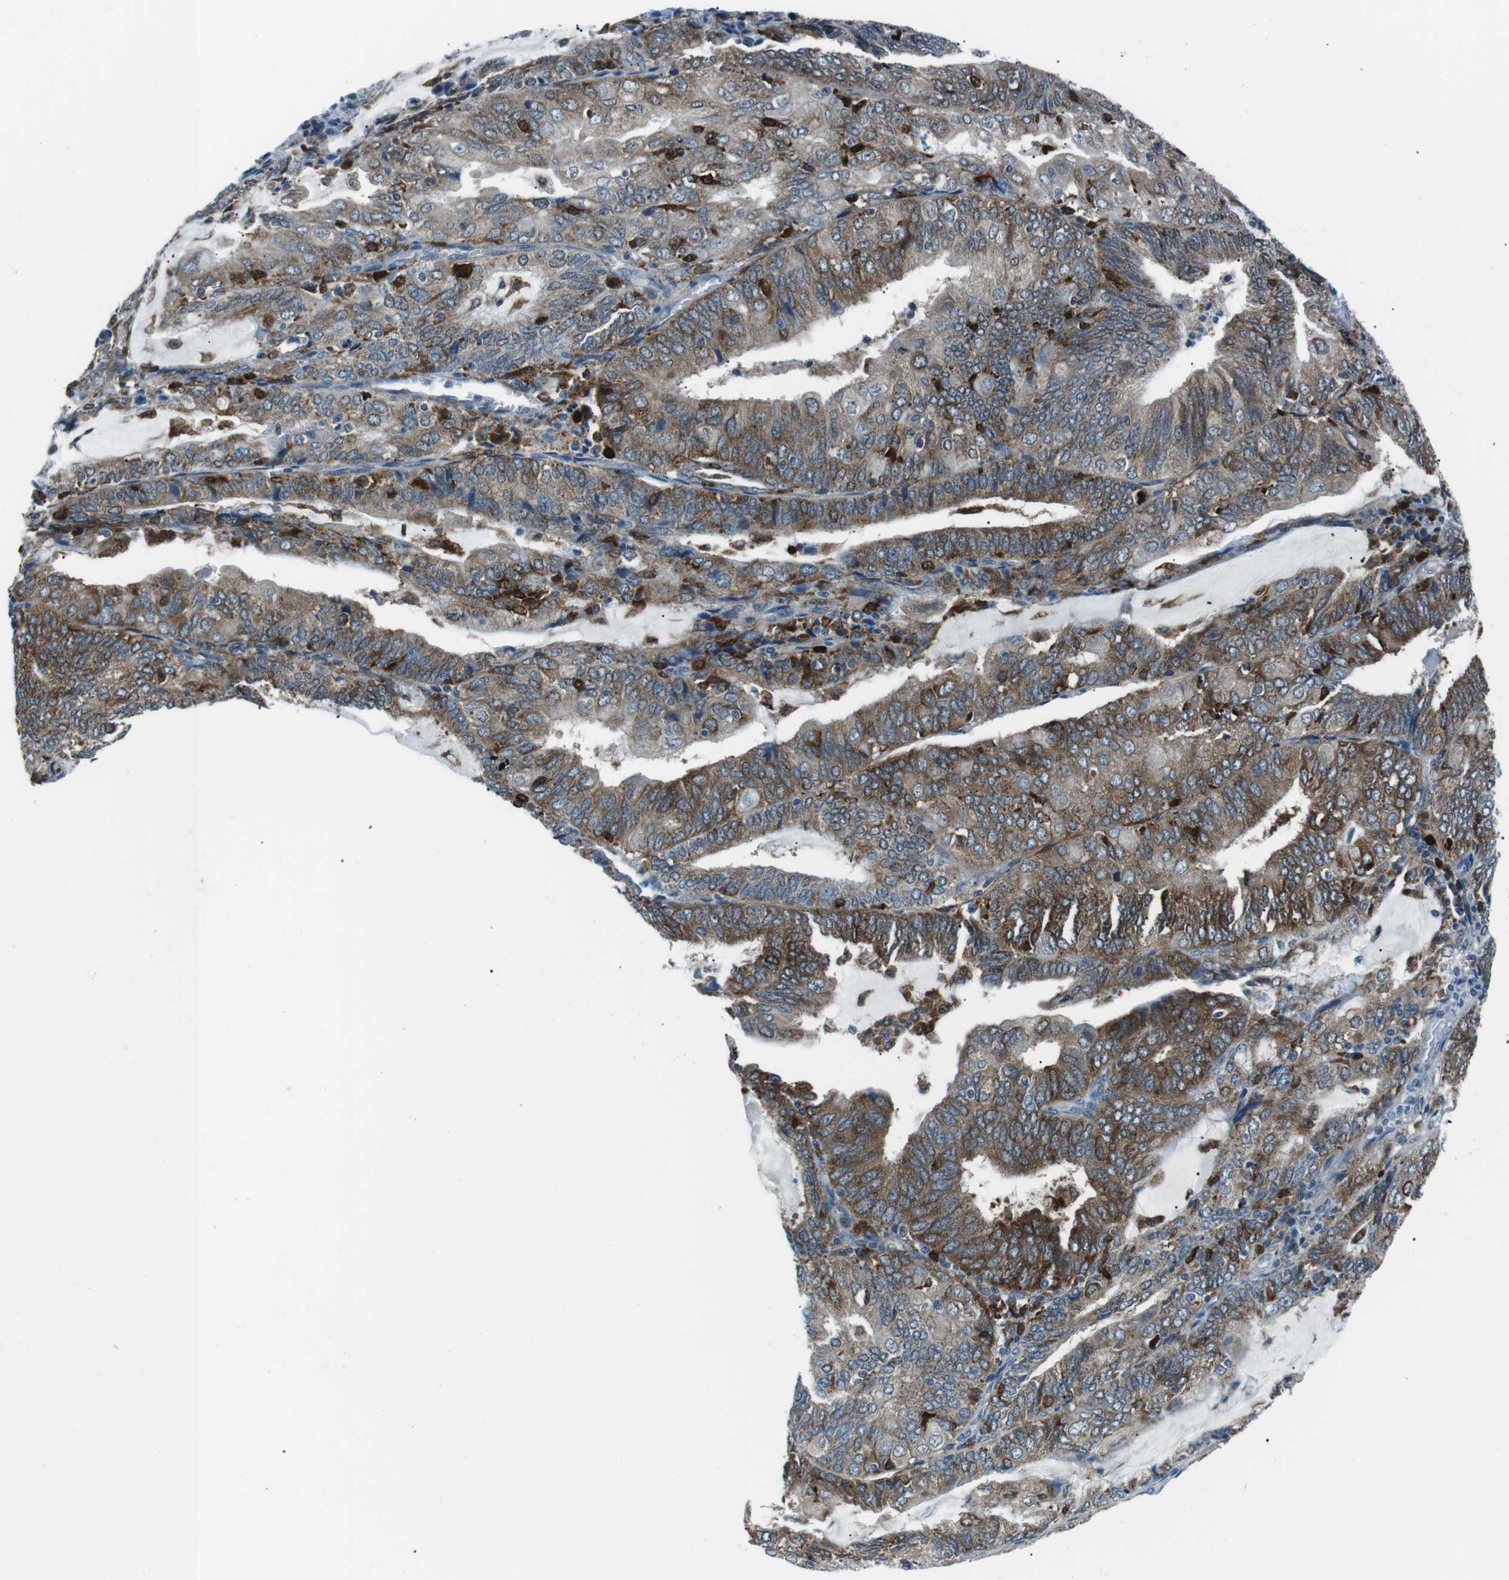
{"staining": {"intensity": "moderate", "quantity": ">75%", "location": "cytoplasmic/membranous"}, "tissue": "endometrial cancer", "cell_type": "Tumor cells", "image_type": "cancer", "snomed": [{"axis": "morphology", "description": "Adenocarcinoma, NOS"}, {"axis": "topography", "description": "Endometrium"}], "caption": "Endometrial adenocarcinoma stained with a protein marker reveals moderate staining in tumor cells.", "gene": "BLNK", "patient": {"sex": "female", "age": 81}}